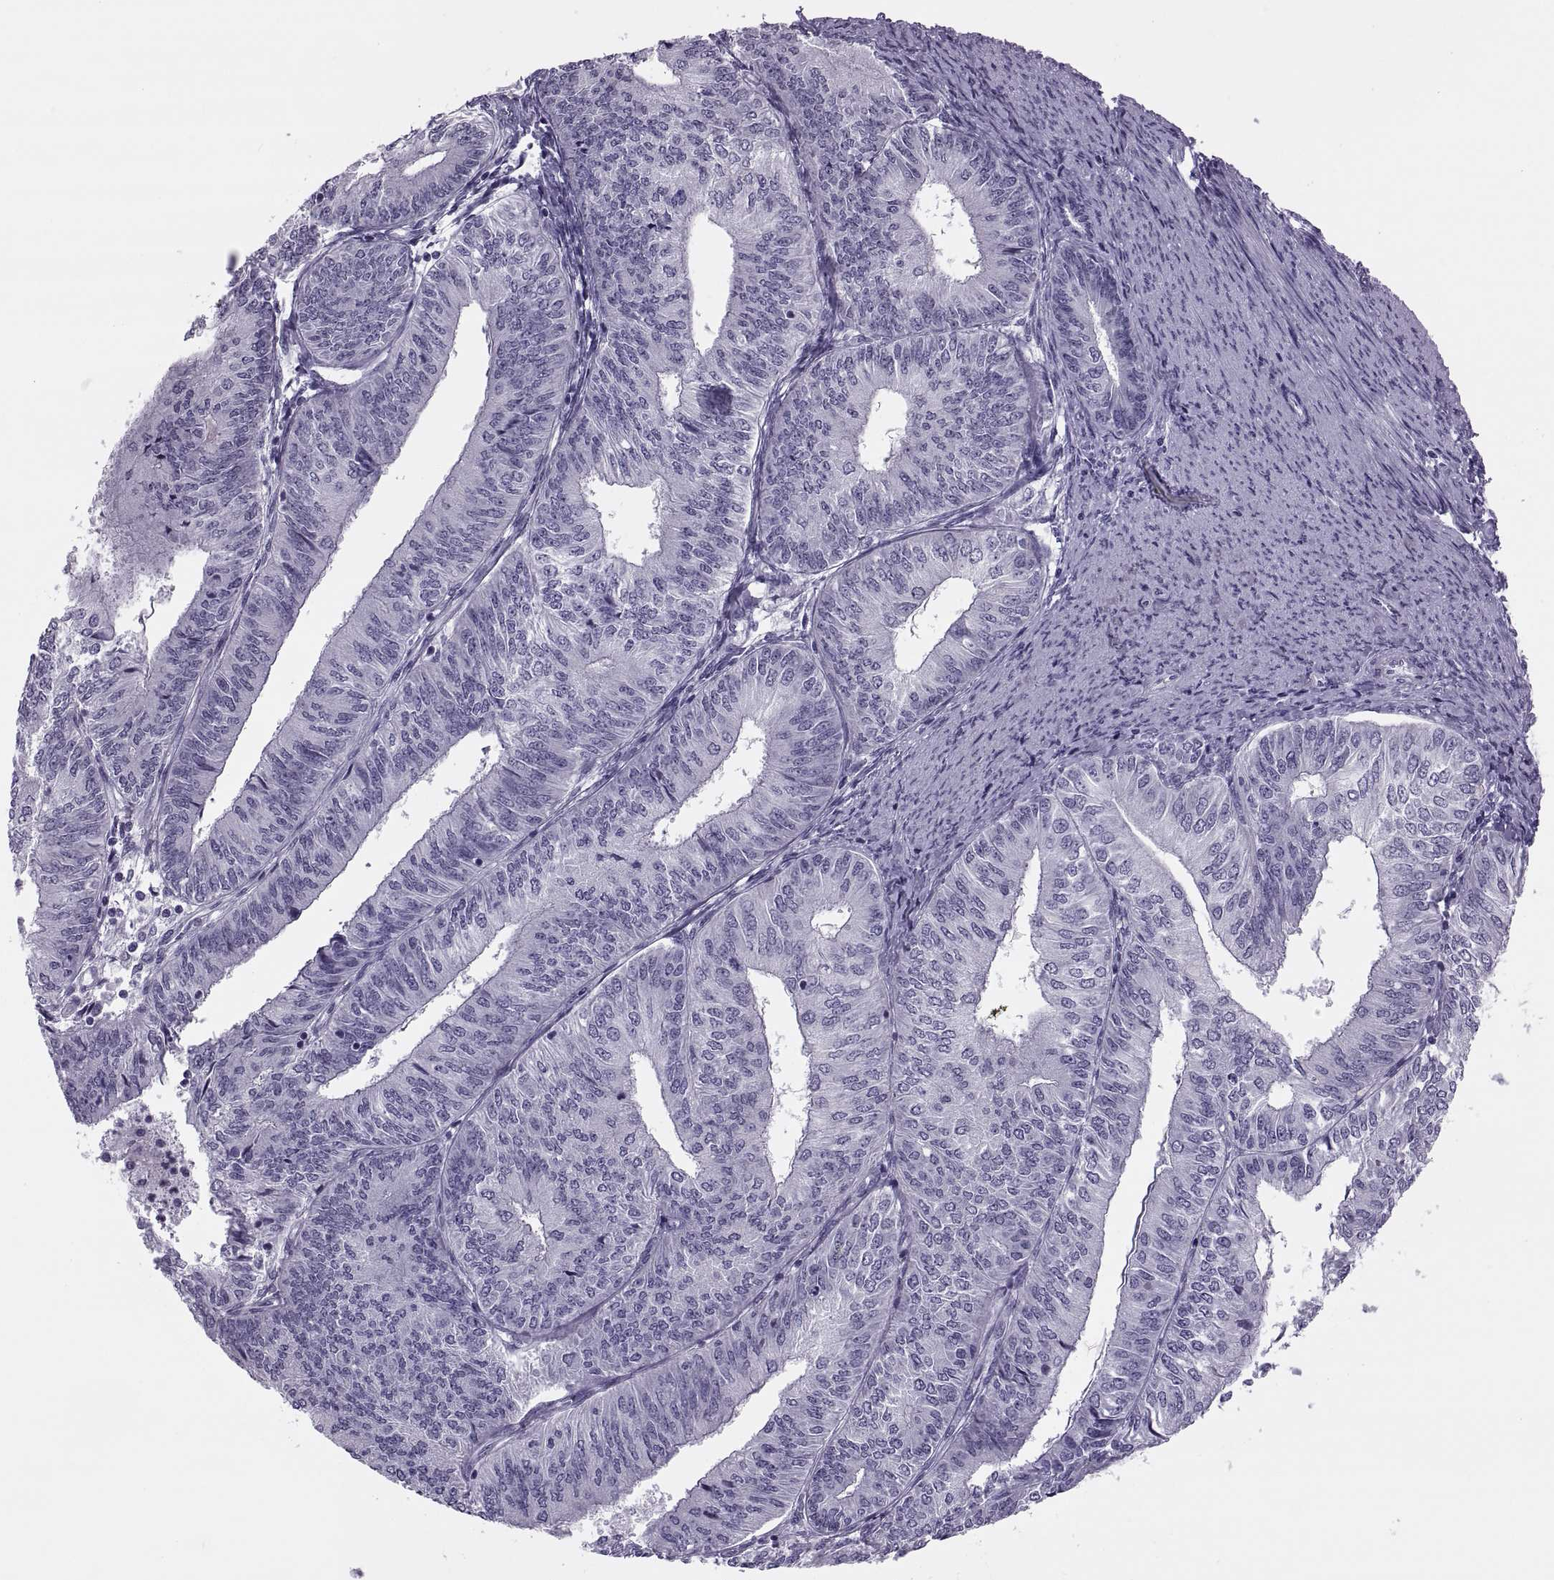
{"staining": {"intensity": "negative", "quantity": "none", "location": "none"}, "tissue": "endometrial cancer", "cell_type": "Tumor cells", "image_type": "cancer", "snomed": [{"axis": "morphology", "description": "Adenocarcinoma, NOS"}, {"axis": "topography", "description": "Endometrium"}], "caption": "Immunohistochemical staining of human endometrial cancer (adenocarcinoma) demonstrates no significant positivity in tumor cells.", "gene": "SYNGR4", "patient": {"sex": "female", "age": 58}}